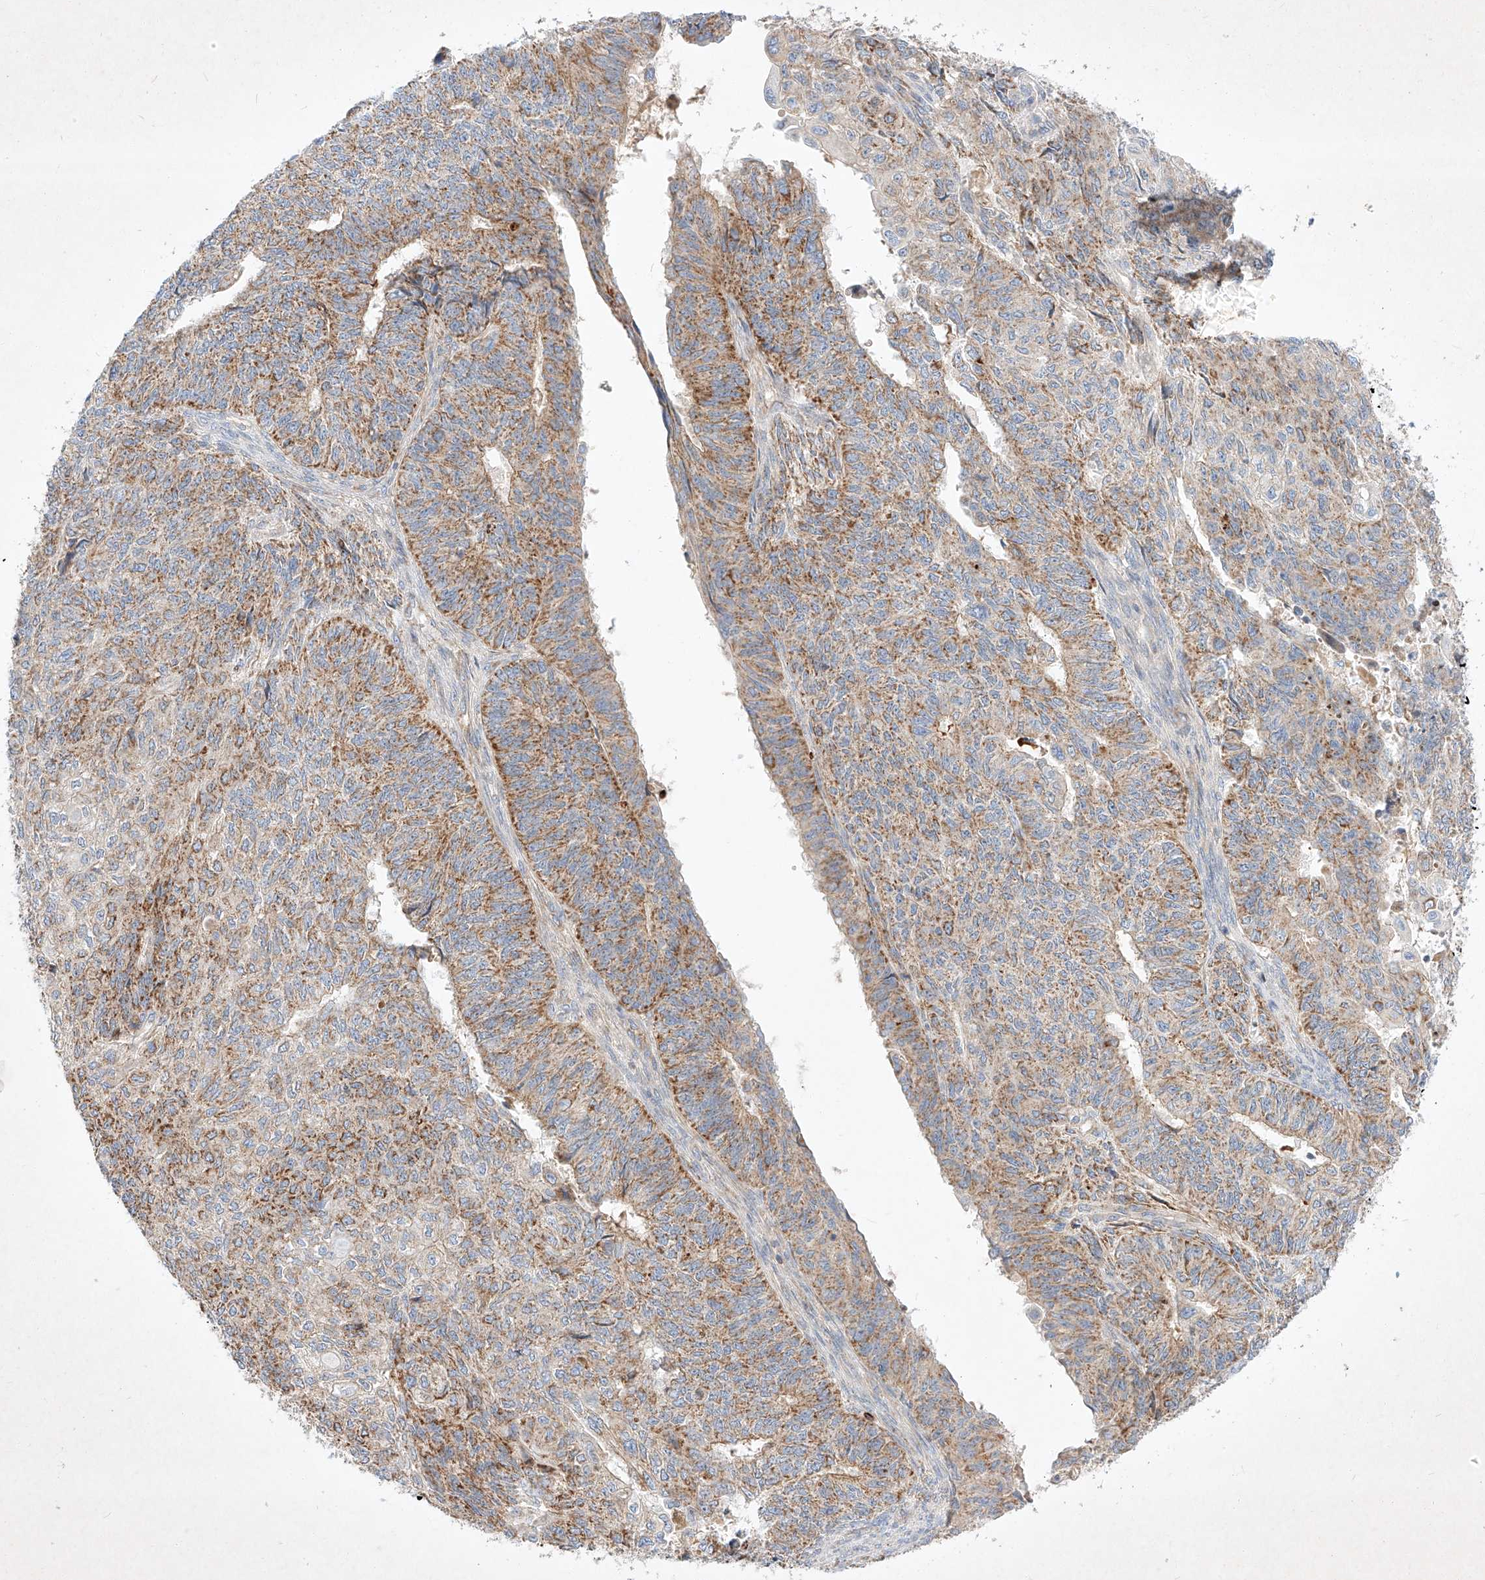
{"staining": {"intensity": "moderate", "quantity": ">75%", "location": "cytoplasmic/membranous"}, "tissue": "endometrial cancer", "cell_type": "Tumor cells", "image_type": "cancer", "snomed": [{"axis": "morphology", "description": "Adenocarcinoma, NOS"}, {"axis": "topography", "description": "Endometrium"}], "caption": "Endometrial cancer (adenocarcinoma) was stained to show a protein in brown. There is medium levels of moderate cytoplasmic/membranous expression in about >75% of tumor cells.", "gene": "OSGEPL1", "patient": {"sex": "female", "age": 32}}